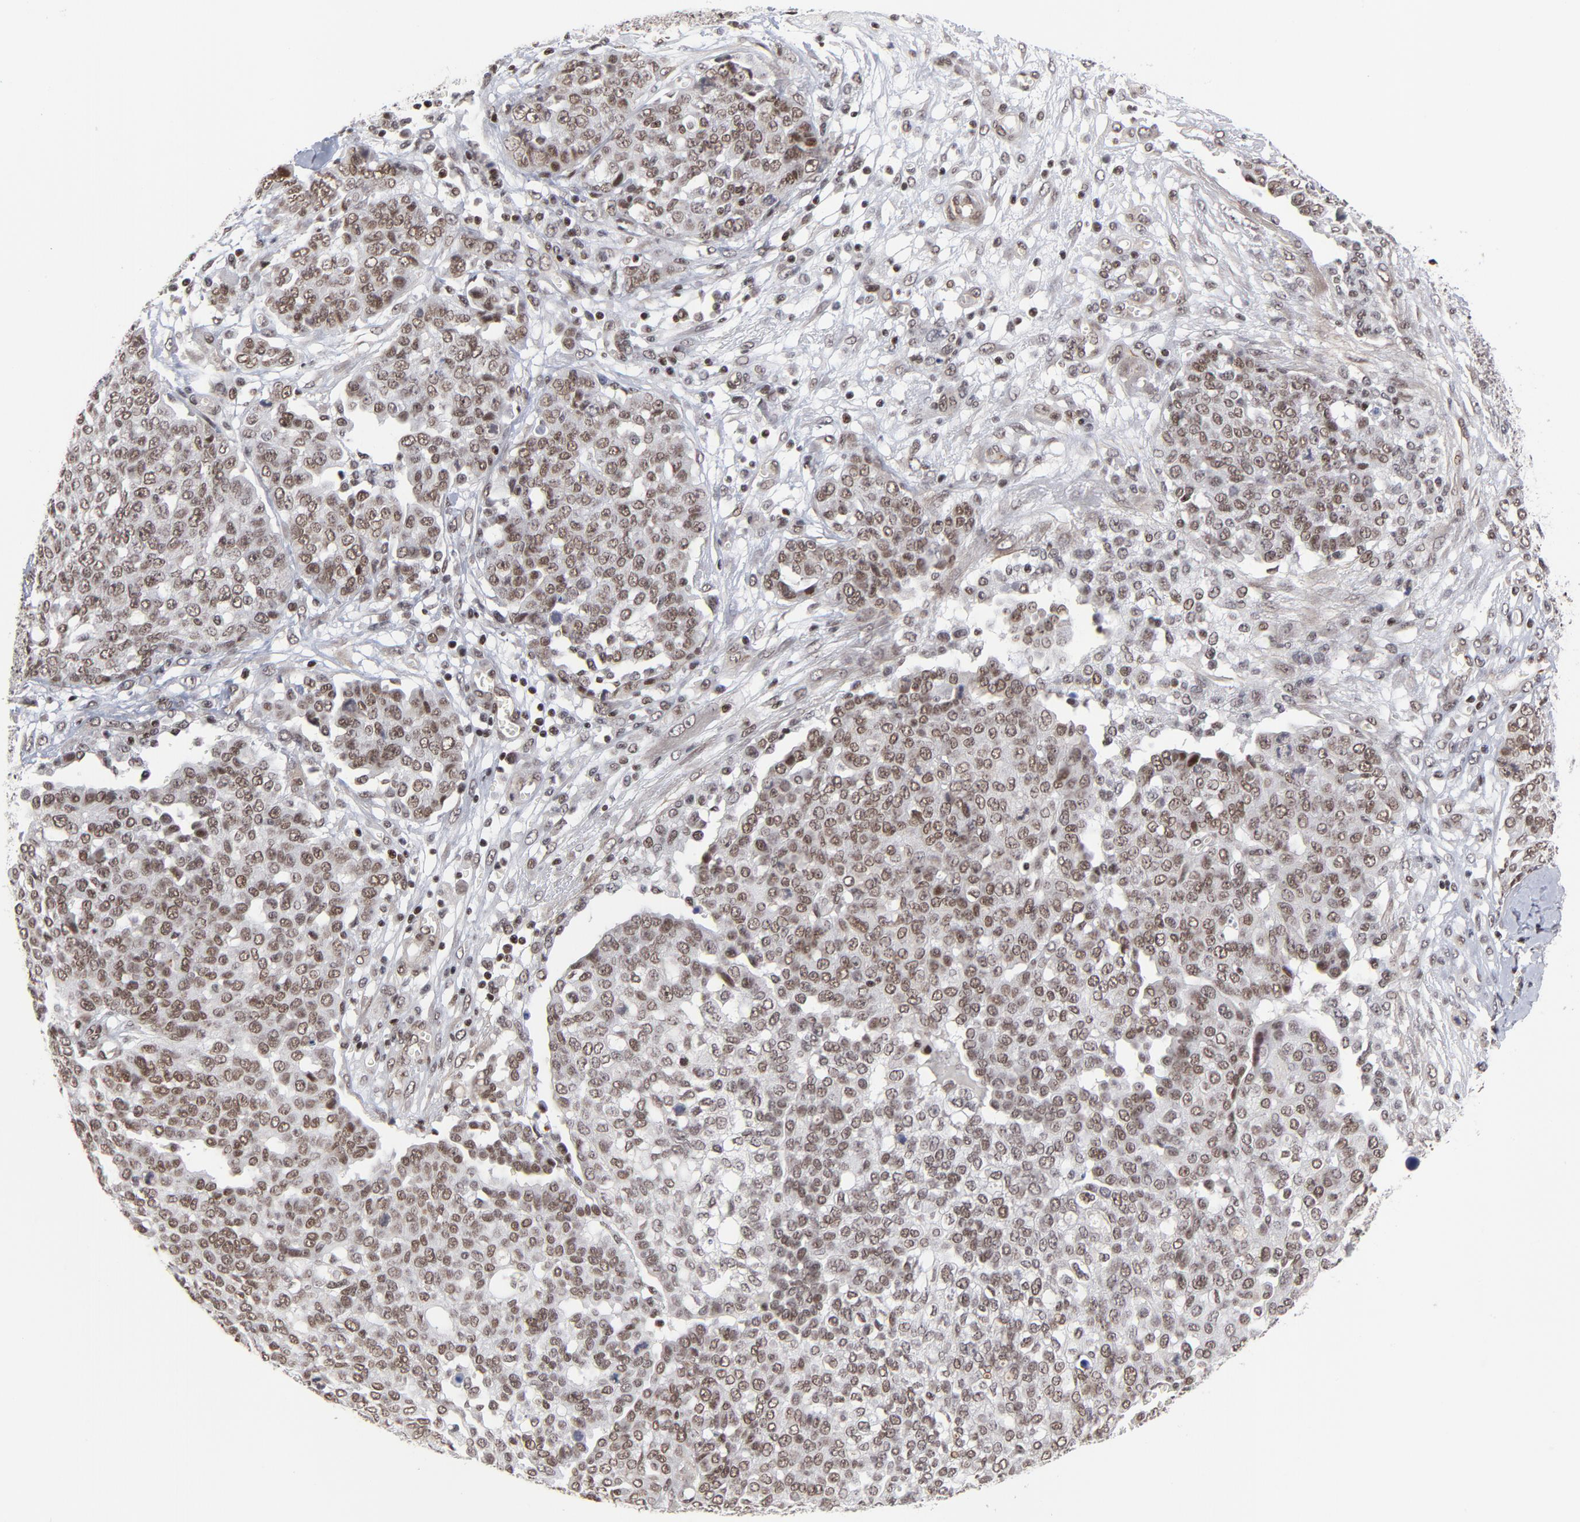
{"staining": {"intensity": "moderate", "quantity": ">75%", "location": "nuclear"}, "tissue": "ovarian cancer", "cell_type": "Tumor cells", "image_type": "cancer", "snomed": [{"axis": "morphology", "description": "Cystadenocarcinoma, serous, NOS"}, {"axis": "topography", "description": "Soft tissue"}, {"axis": "topography", "description": "Ovary"}], "caption": "Immunohistochemical staining of ovarian serous cystadenocarcinoma displays moderate nuclear protein staining in approximately >75% of tumor cells. The protein is shown in brown color, while the nuclei are stained blue.", "gene": "CTCF", "patient": {"sex": "female", "age": 57}}